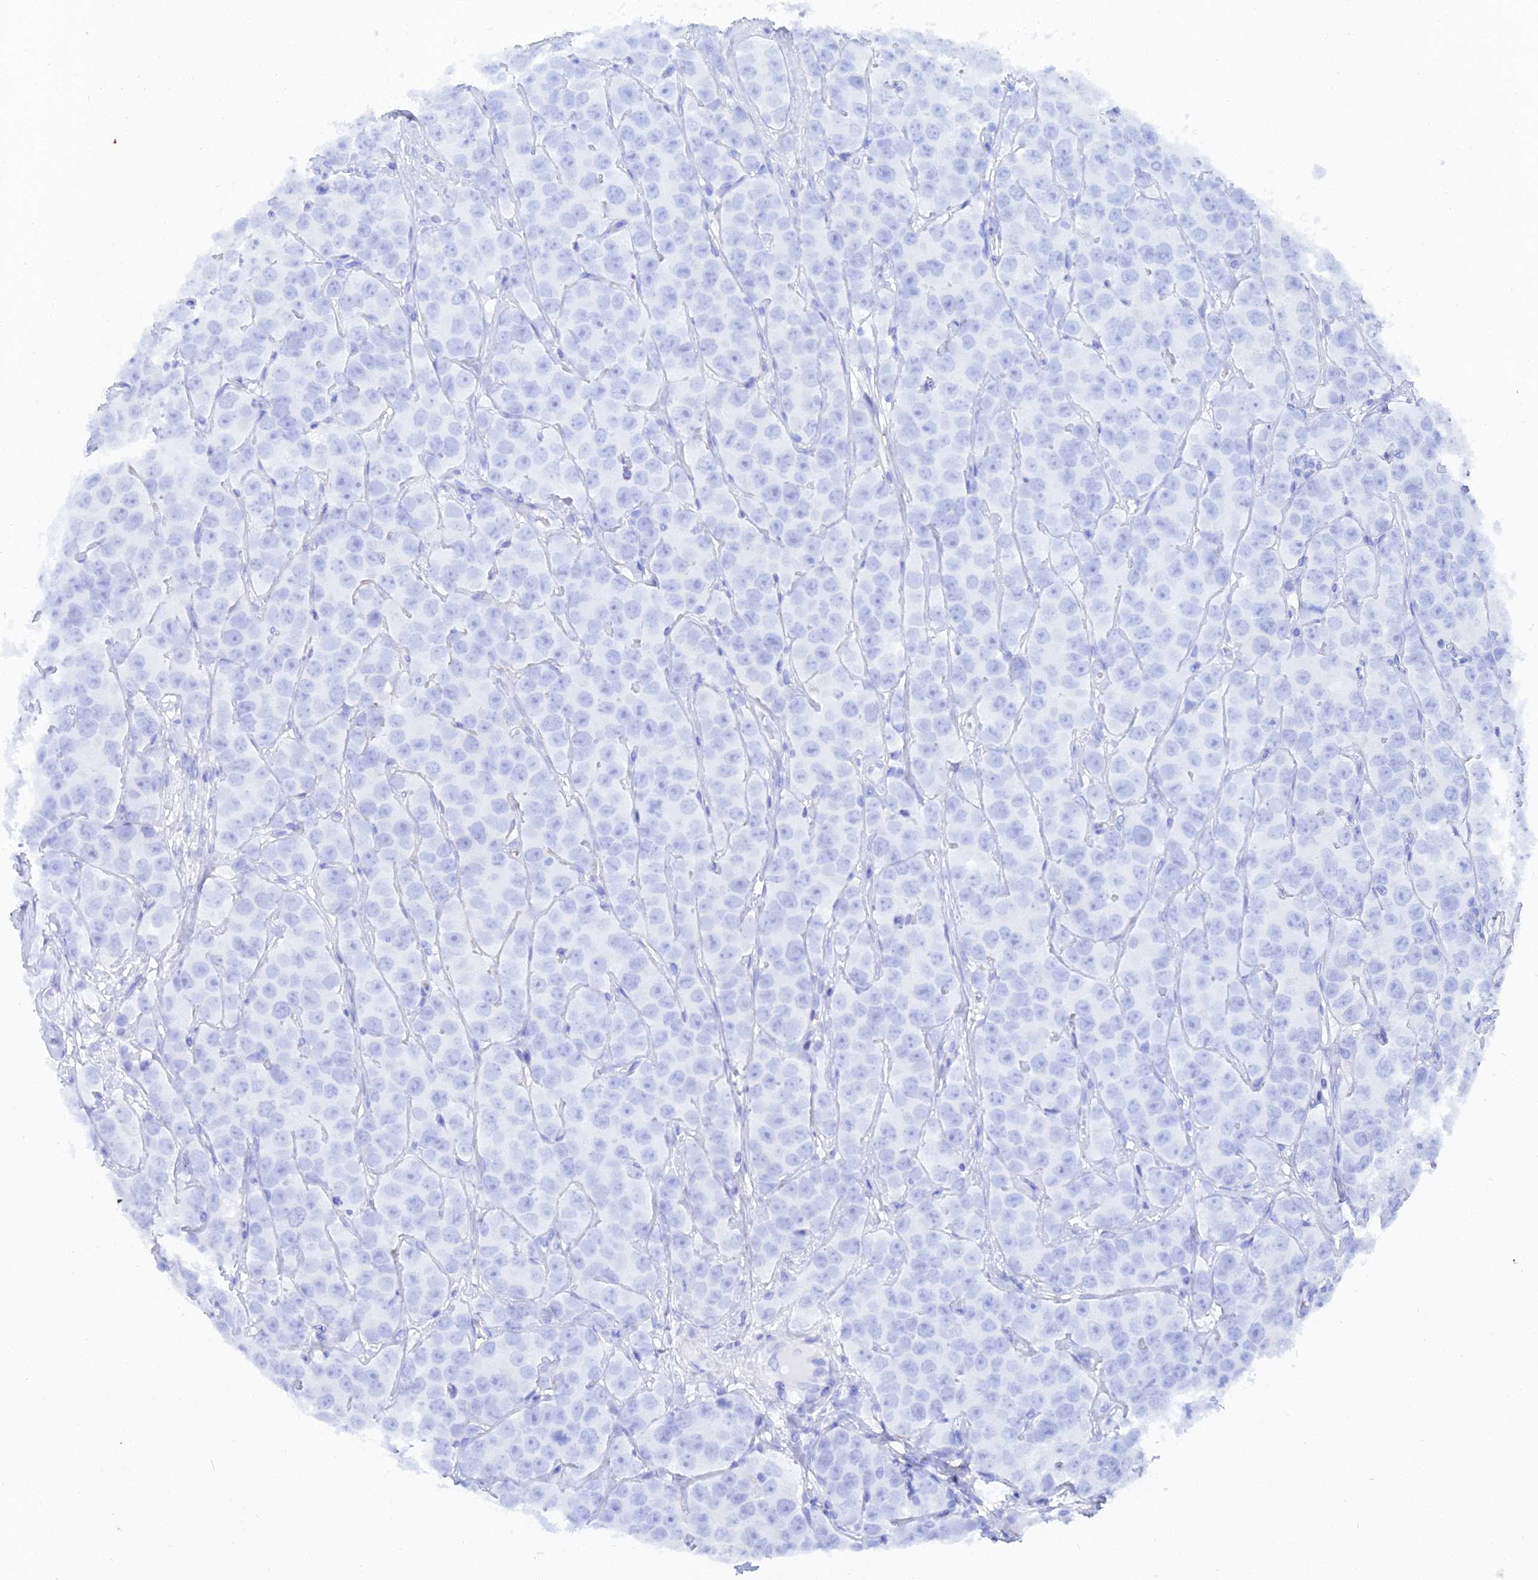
{"staining": {"intensity": "negative", "quantity": "none", "location": "none"}, "tissue": "testis cancer", "cell_type": "Tumor cells", "image_type": "cancer", "snomed": [{"axis": "morphology", "description": "Seminoma, NOS"}, {"axis": "topography", "description": "Testis"}], "caption": "An immunohistochemistry micrograph of testis cancer is shown. There is no staining in tumor cells of testis cancer.", "gene": "TRIM43B", "patient": {"sex": "male", "age": 28}}